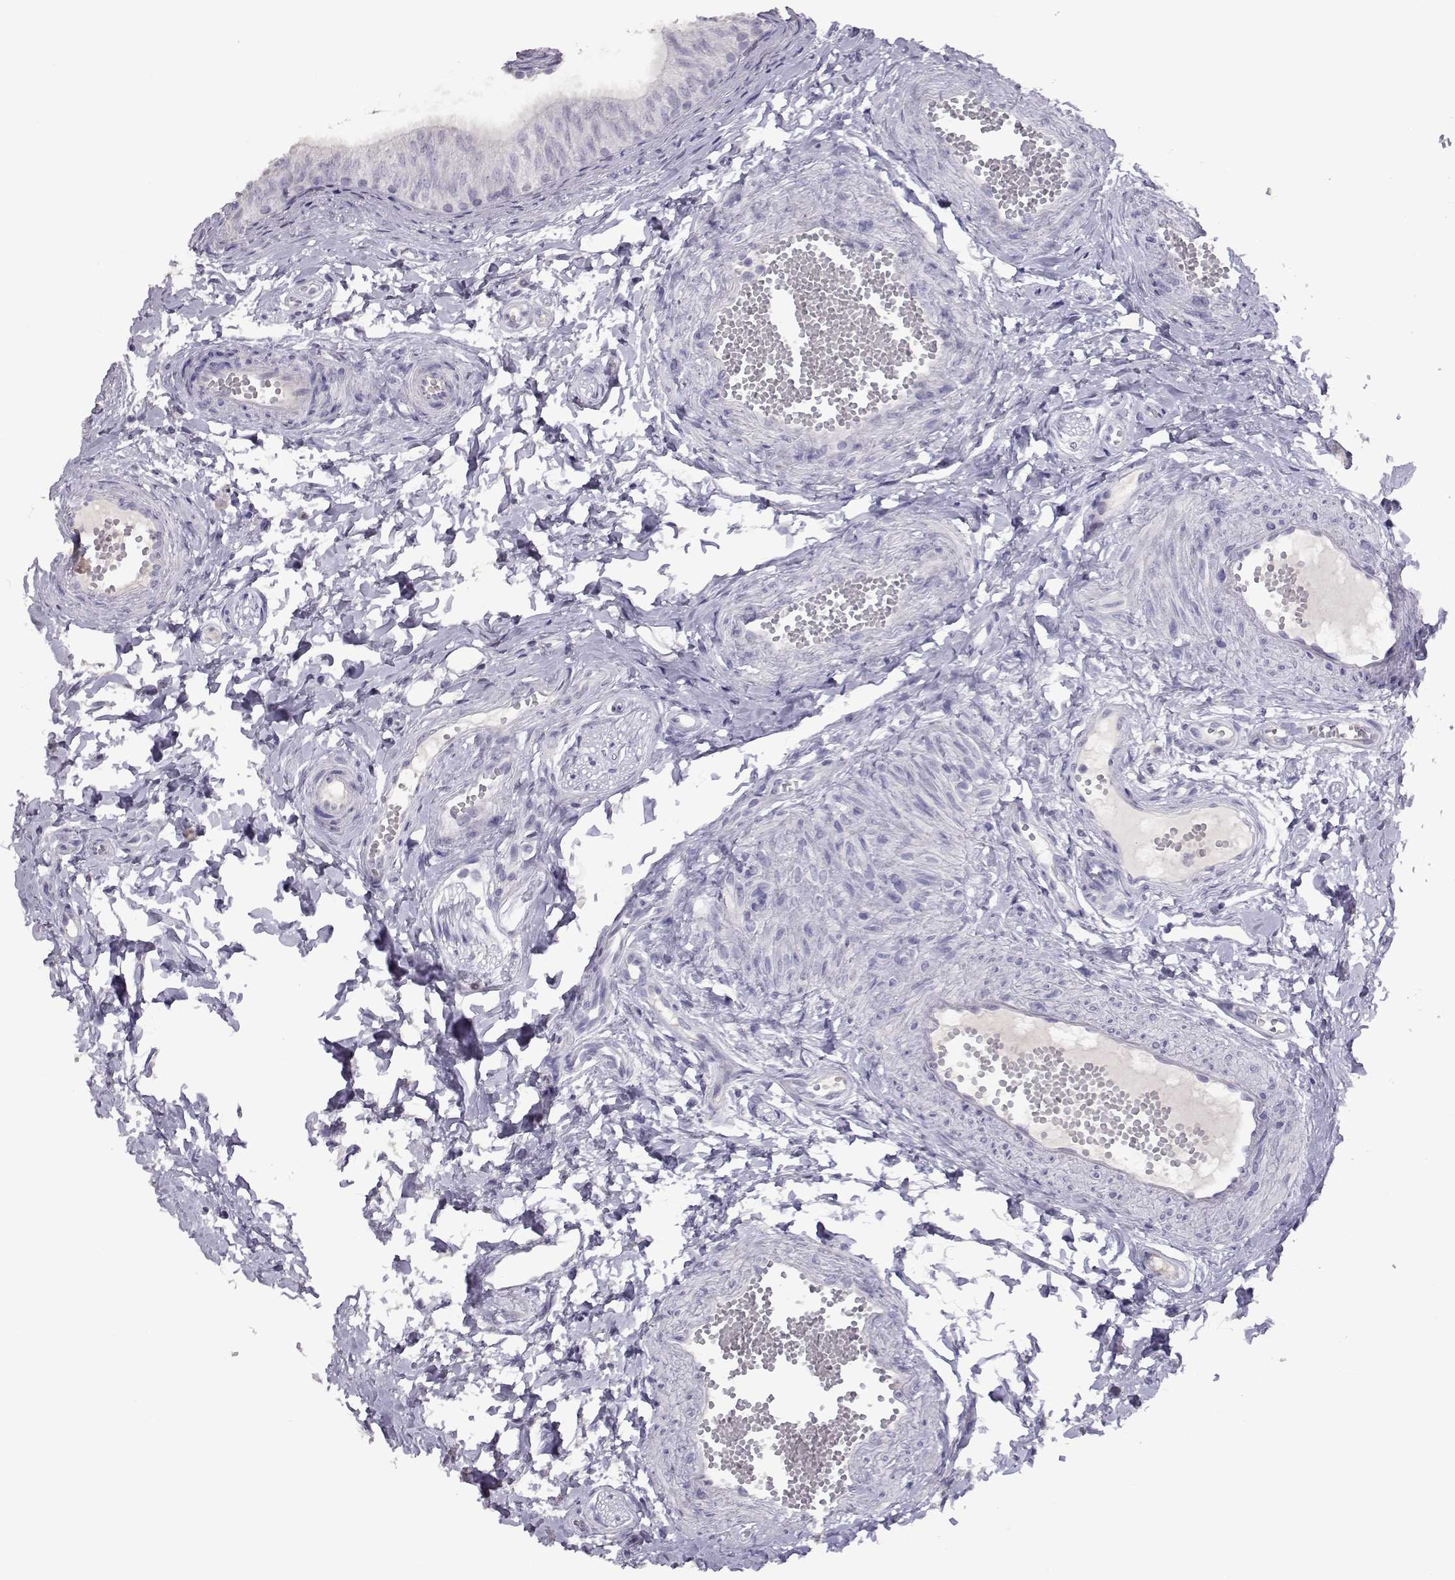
{"staining": {"intensity": "negative", "quantity": "none", "location": "none"}, "tissue": "epididymis", "cell_type": "Glandular cells", "image_type": "normal", "snomed": [{"axis": "morphology", "description": "Normal tissue, NOS"}, {"axis": "topography", "description": "Epididymis"}], "caption": "A high-resolution photomicrograph shows immunohistochemistry staining of unremarkable epididymis, which displays no significant positivity in glandular cells. Nuclei are stained in blue.", "gene": "PMCH", "patient": {"sex": "male", "age": 22}}